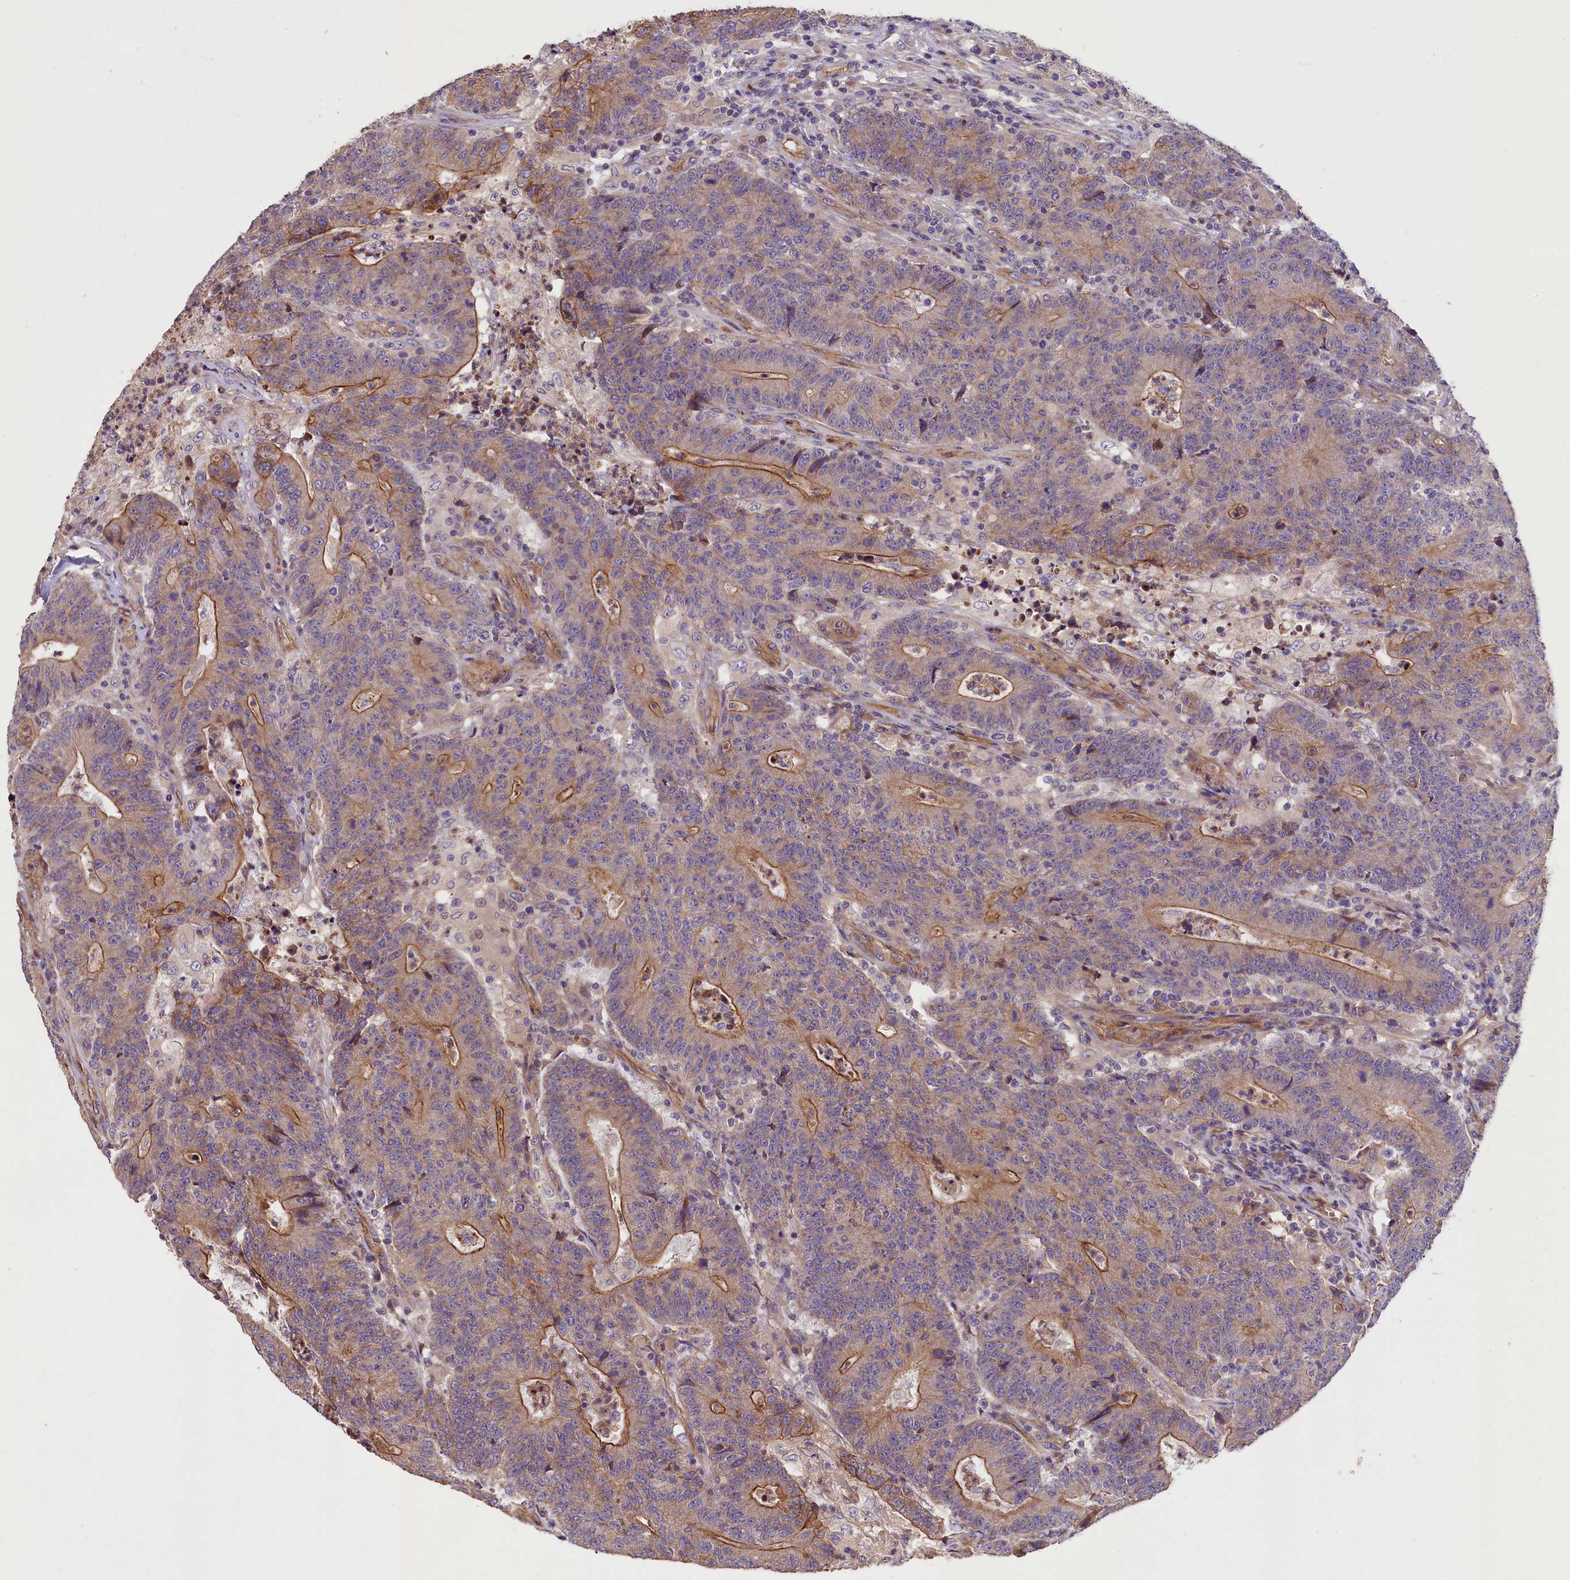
{"staining": {"intensity": "moderate", "quantity": "25%-75%", "location": "cytoplasmic/membranous"}, "tissue": "colorectal cancer", "cell_type": "Tumor cells", "image_type": "cancer", "snomed": [{"axis": "morphology", "description": "Adenocarcinoma, NOS"}, {"axis": "topography", "description": "Colon"}], "caption": "Adenocarcinoma (colorectal) stained with a brown dye demonstrates moderate cytoplasmic/membranous positive staining in about 25%-75% of tumor cells.", "gene": "ERMARD", "patient": {"sex": "female", "age": 75}}